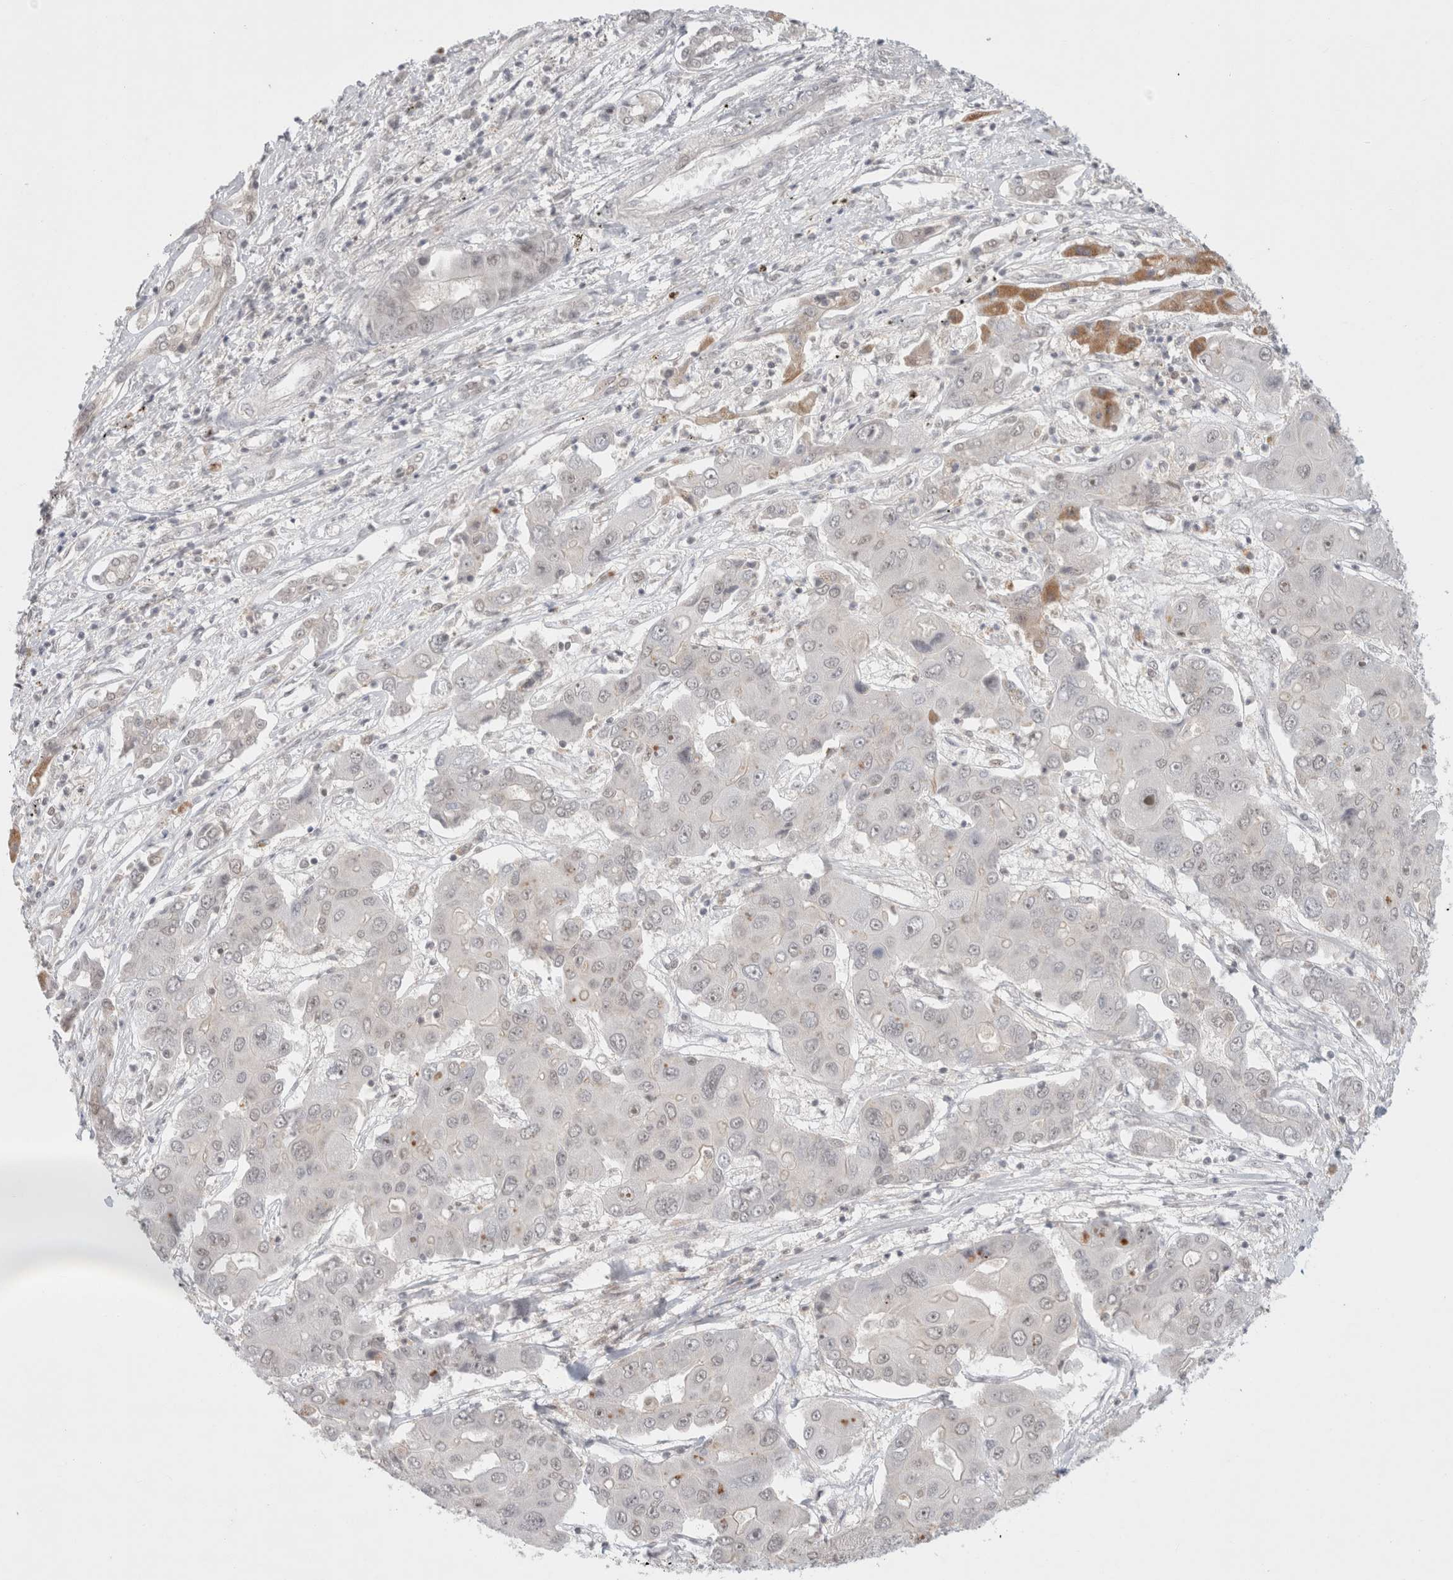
{"staining": {"intensity": "negative", "quantity": "none", "location": "none"}, "tissue": "liver cancer", "cell_type": "Tumor cells", "image_type": "cancer", "snomed": [{"axis": "morphology", "description": "Cholangiocarcinoma"}, {"axis": "topography", "description": "Liver"}], "caption": "DAB immunohistochemical staining of liver cancer shows no significant staining in tumor cells.", "gene": "FBXO42", "patient": {"sex": "male", "age": 67}}